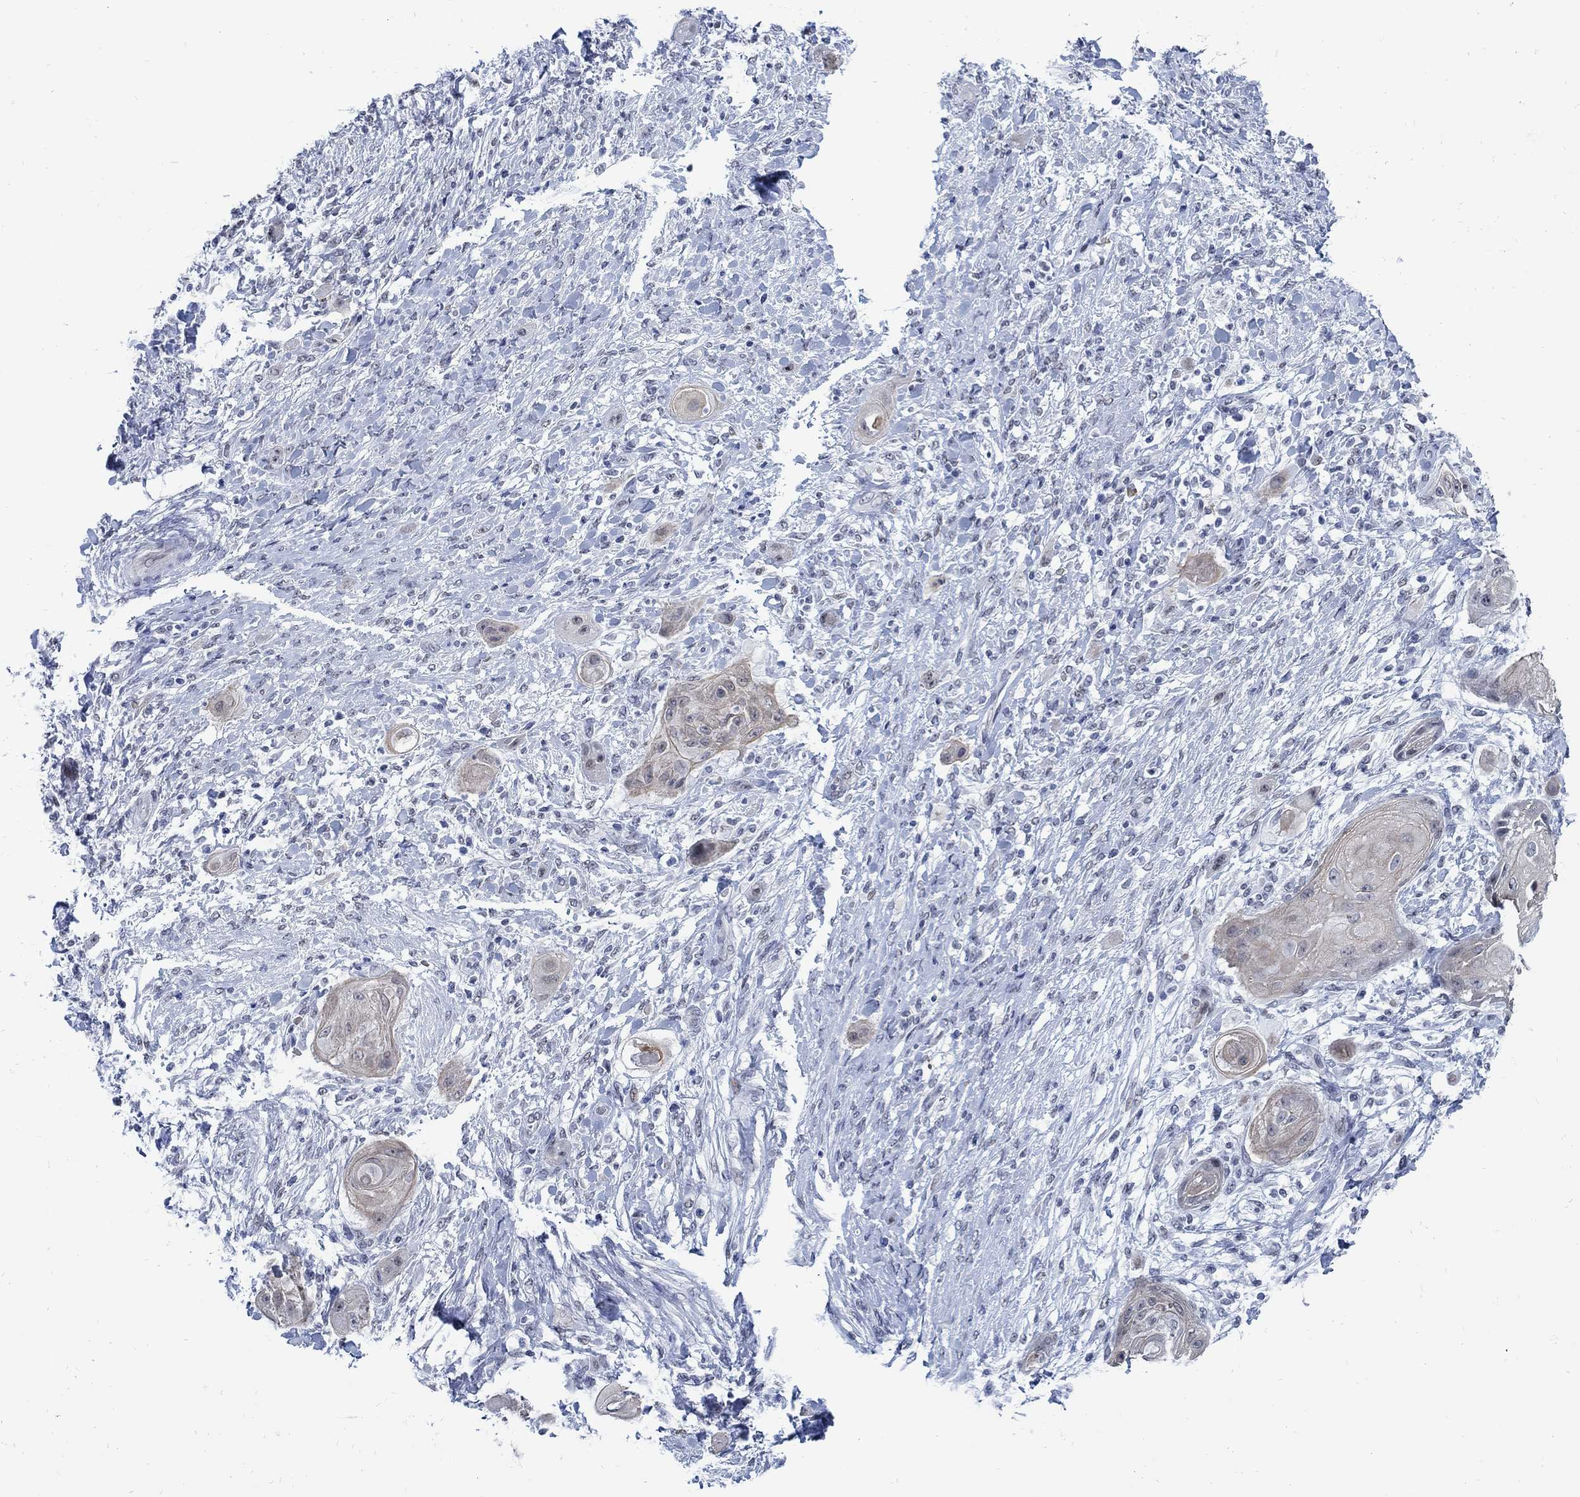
{"staining": {"intensity": "weak", "quantity": ">75%", "location": "cytoplasmic/membranous"}, "tissue": "skin cancer", "cell_type": "Tumor cells", "image_type": "cancer", "snomed": [{"axis": "morphology", "description": "Squamous cell carcinoma, NOS"}, {"axis": "topography", "description": "Skin"}], "caption": "Skin cancer stained for a protein (brown) exhibits weak cytoplasmic/membranous positive positivity in about >75% of tumor cells.", "gene": "DLK1", "patient": {"sex": "male", "age": 62}}